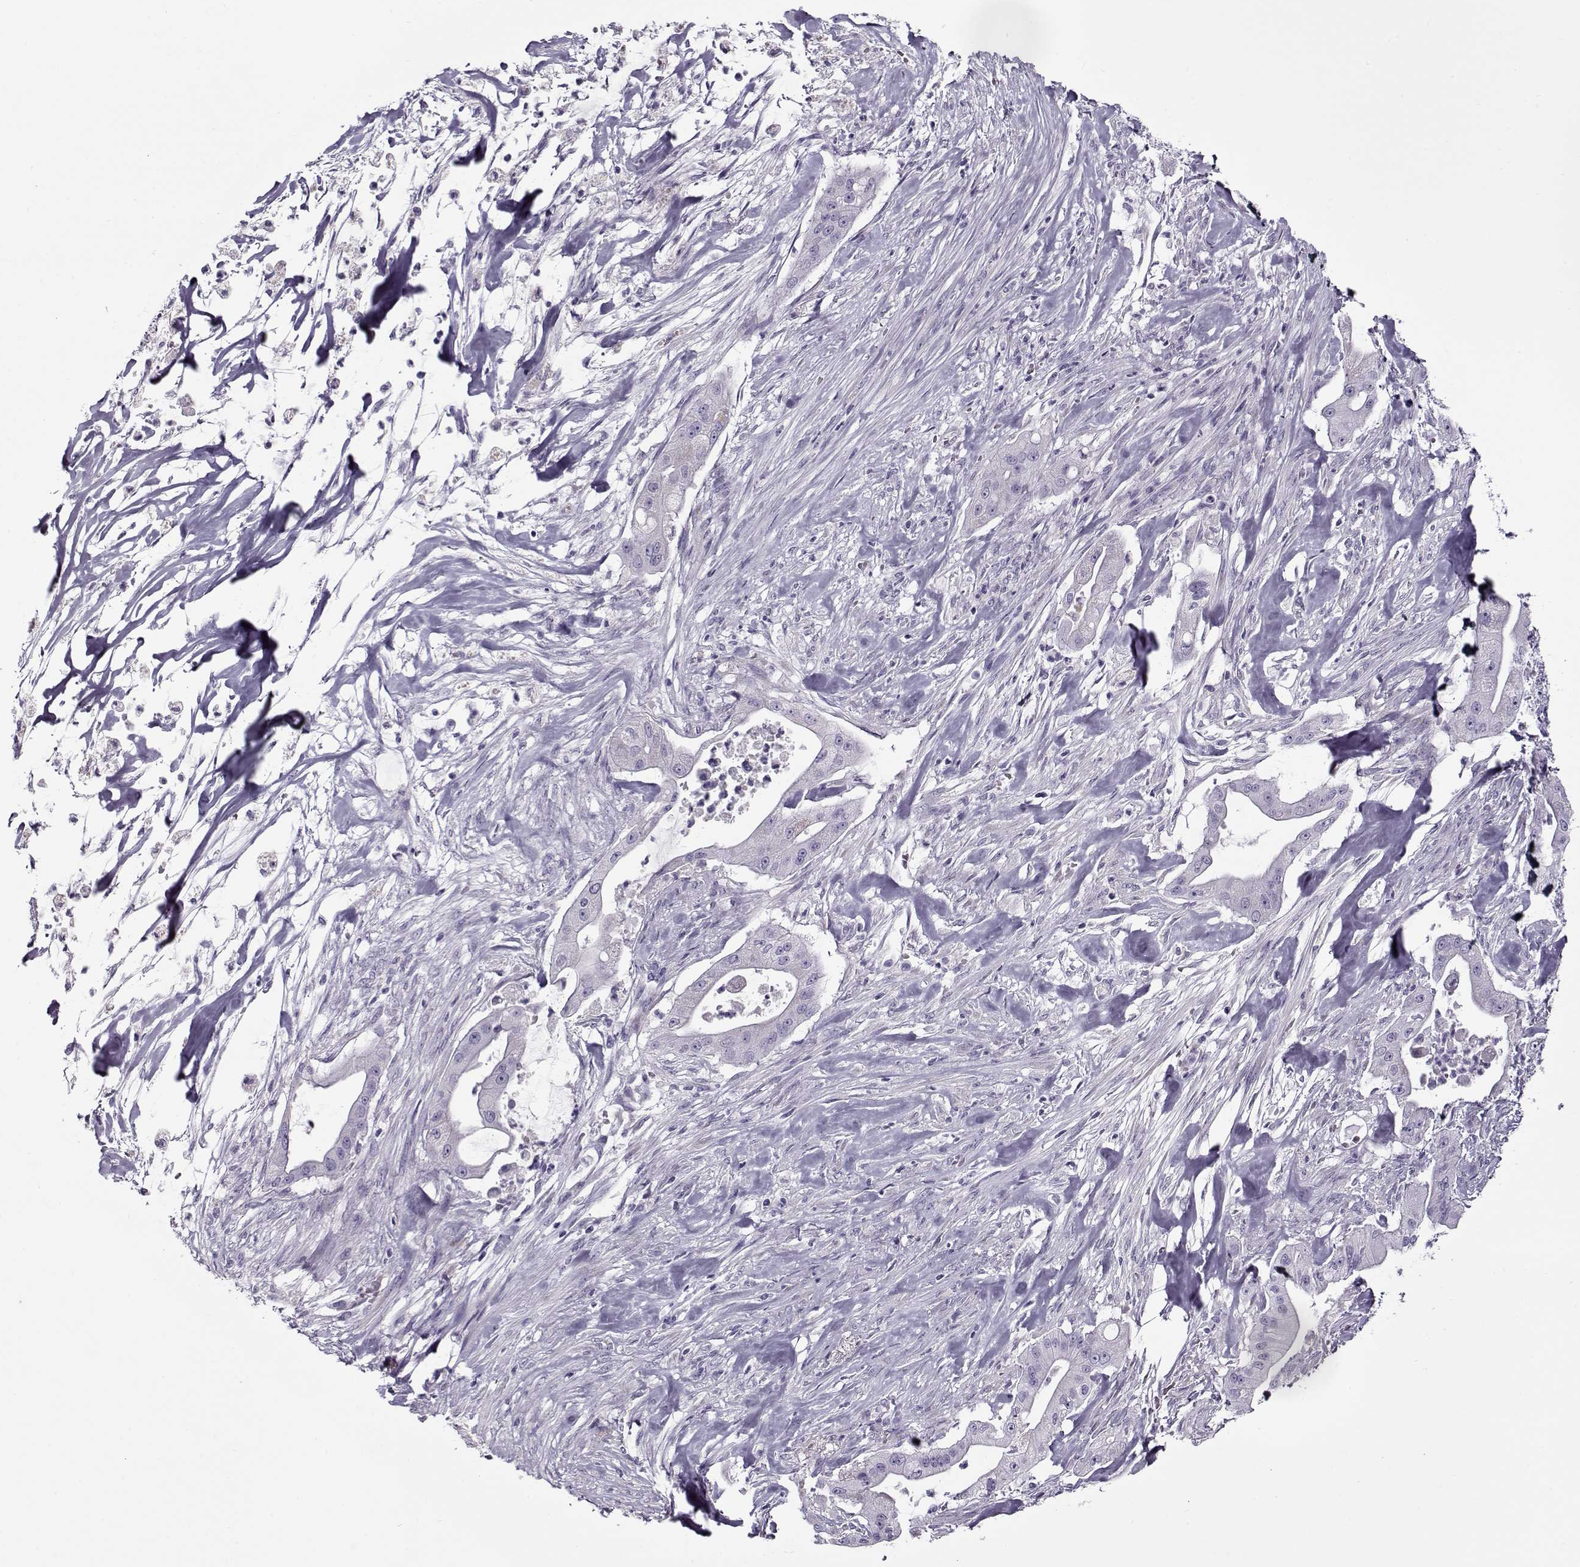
{"staining": {"intensity": "negative", "quantity": "none", "location": "none"}, "tissue": "pancreatic cancer", "cell_type": "Tumor cells", "image_type": "cancer", "snomed": [{"axis": "morphology", "description": "Normal tissue, NOS"}, {"axis": "morphology", "description": "Inflammation, NOS"}, {"axis": "morphology", "description": "Adenocarcinoma, NOS"}, {"axis": "topography", "description": "Pancreas"}], "caption": "A high-resolution photomicrograph shows IHC staining of adenocarcinoma (pancreatic), which reveals no significant positivity in tumor cells.", "gene": "GAGE2A", "patient": {"sex": "male", "age": 57}}